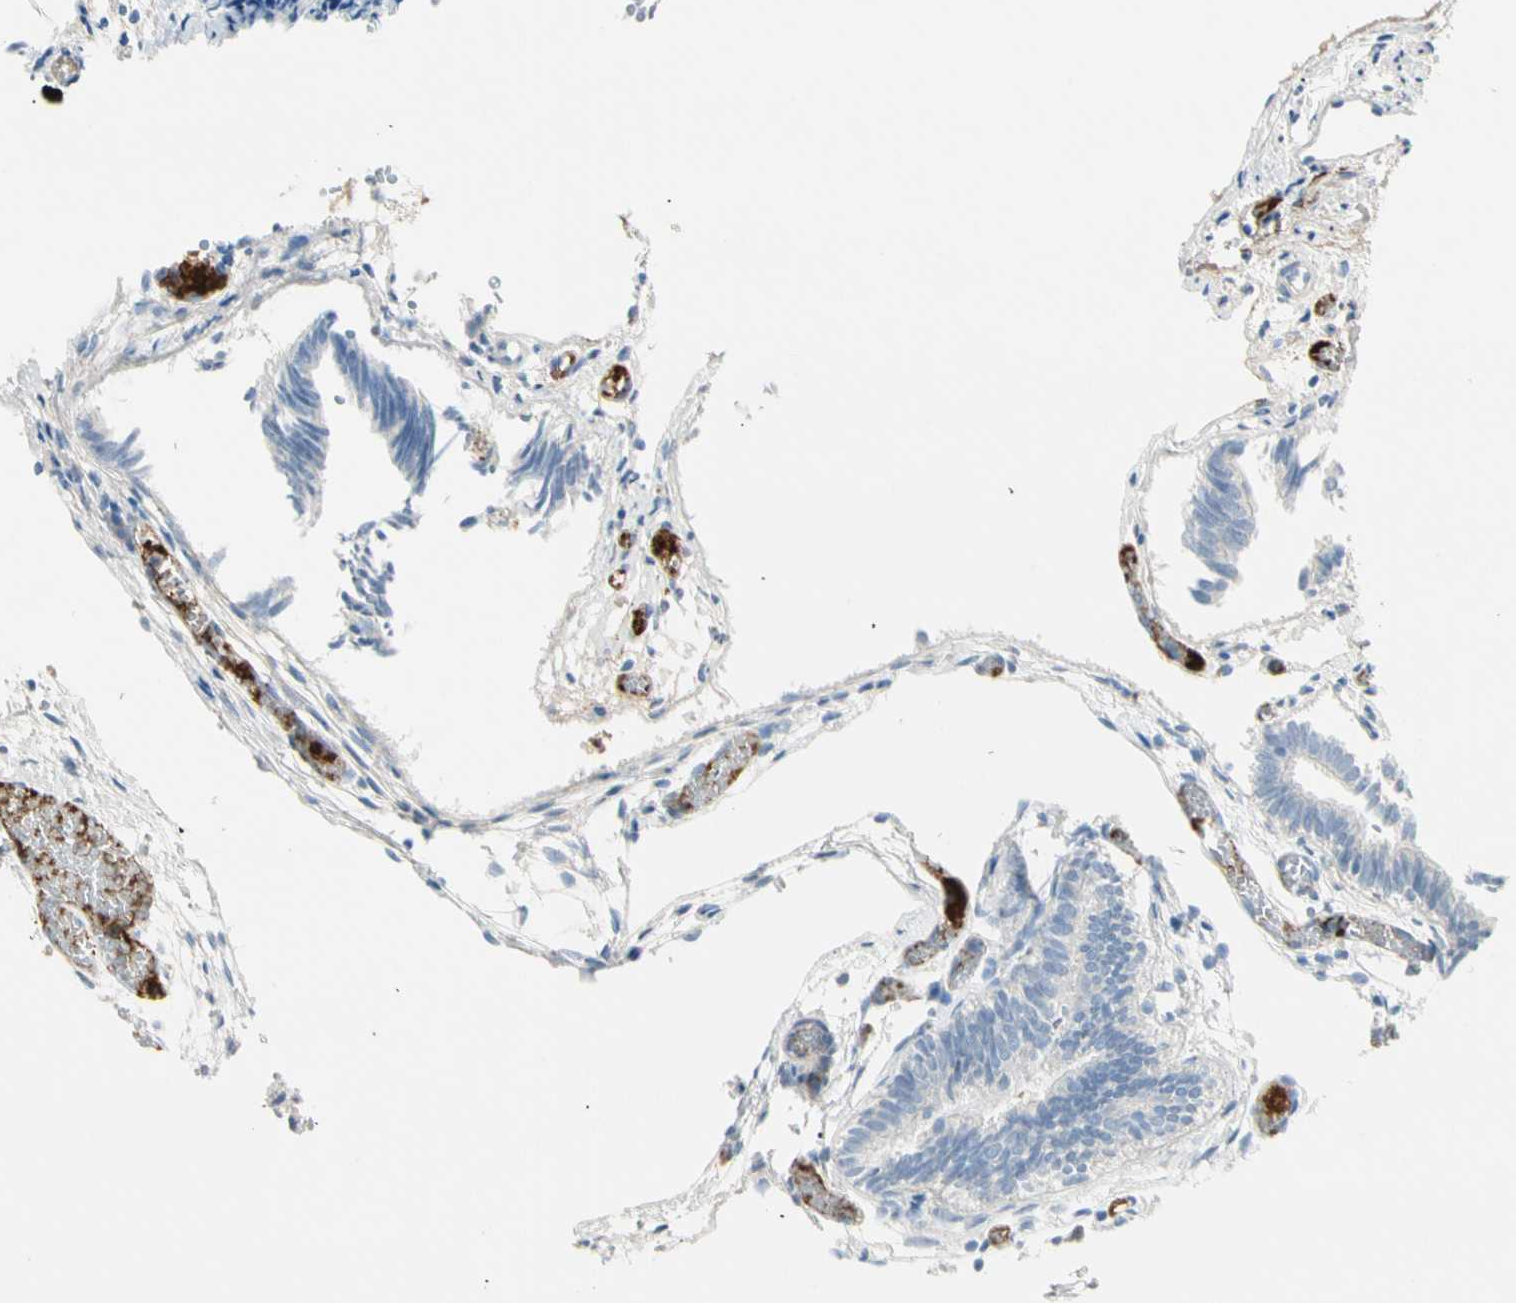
{"staining": {"intensity": "negative", "quantity": "none", "location": "none"}, "tissue": "fallopian tube", "cell_type": "Glandular cells", "image_type": "normal", "snomed": [{"axis": "morphology", "description": "Normal tissue, NOS"}, {"axis": "topography", "description": "Fallopian tube"}], "caption": "A high-resolution histopathology image shows IHC staining of normal fallopian tube, which reveals no significant staining in glandular cells. (DAB immunohistochemistry visualized using brightfield microscopy, high magnification).", "gene": "SERPIND1", "patient": {"sex": "female", "age": 29}}